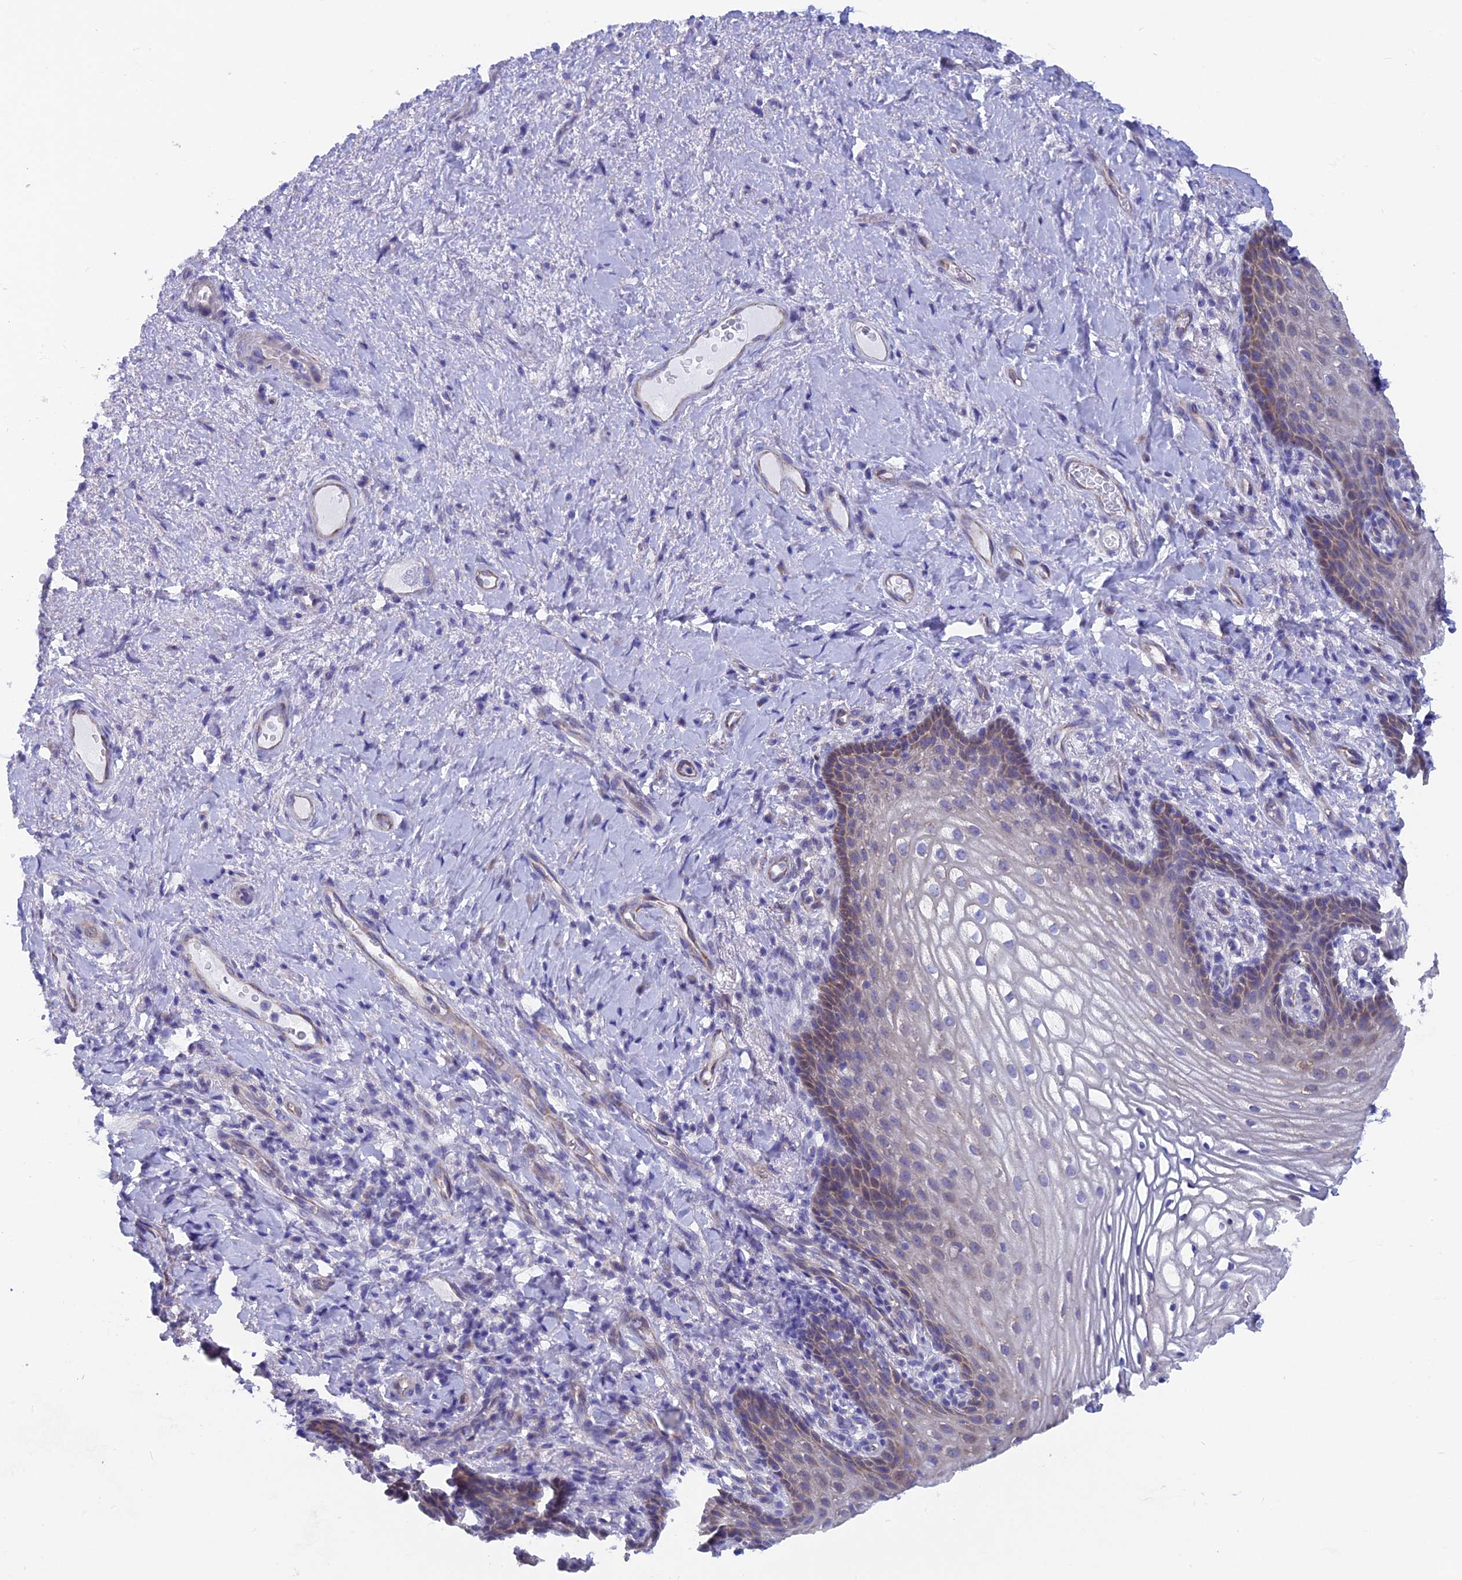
{"staining": {"intensity": "moderate", "quantity": "<25%", "location": "cytoplasmic/membranous"}, "tissue": "vagina", "cell_type": "Squamous epithelial cells", "image_type": "normal", "snomed": [{"axis": "morphology", "description": "Normal tissue, NOS"}, {"axis": "topography", "description": "Vagina"}], "caption": "Immunohistochemical staining of unremarkable human vagina reveals <25% levels of moderate cytoplasmic/membranous protein staining in about <25% of squamous epithelial cells. Nuclei are stained in blue.", "gene": "AK4P3", "patient": {"sex": "female", "age": 60}}